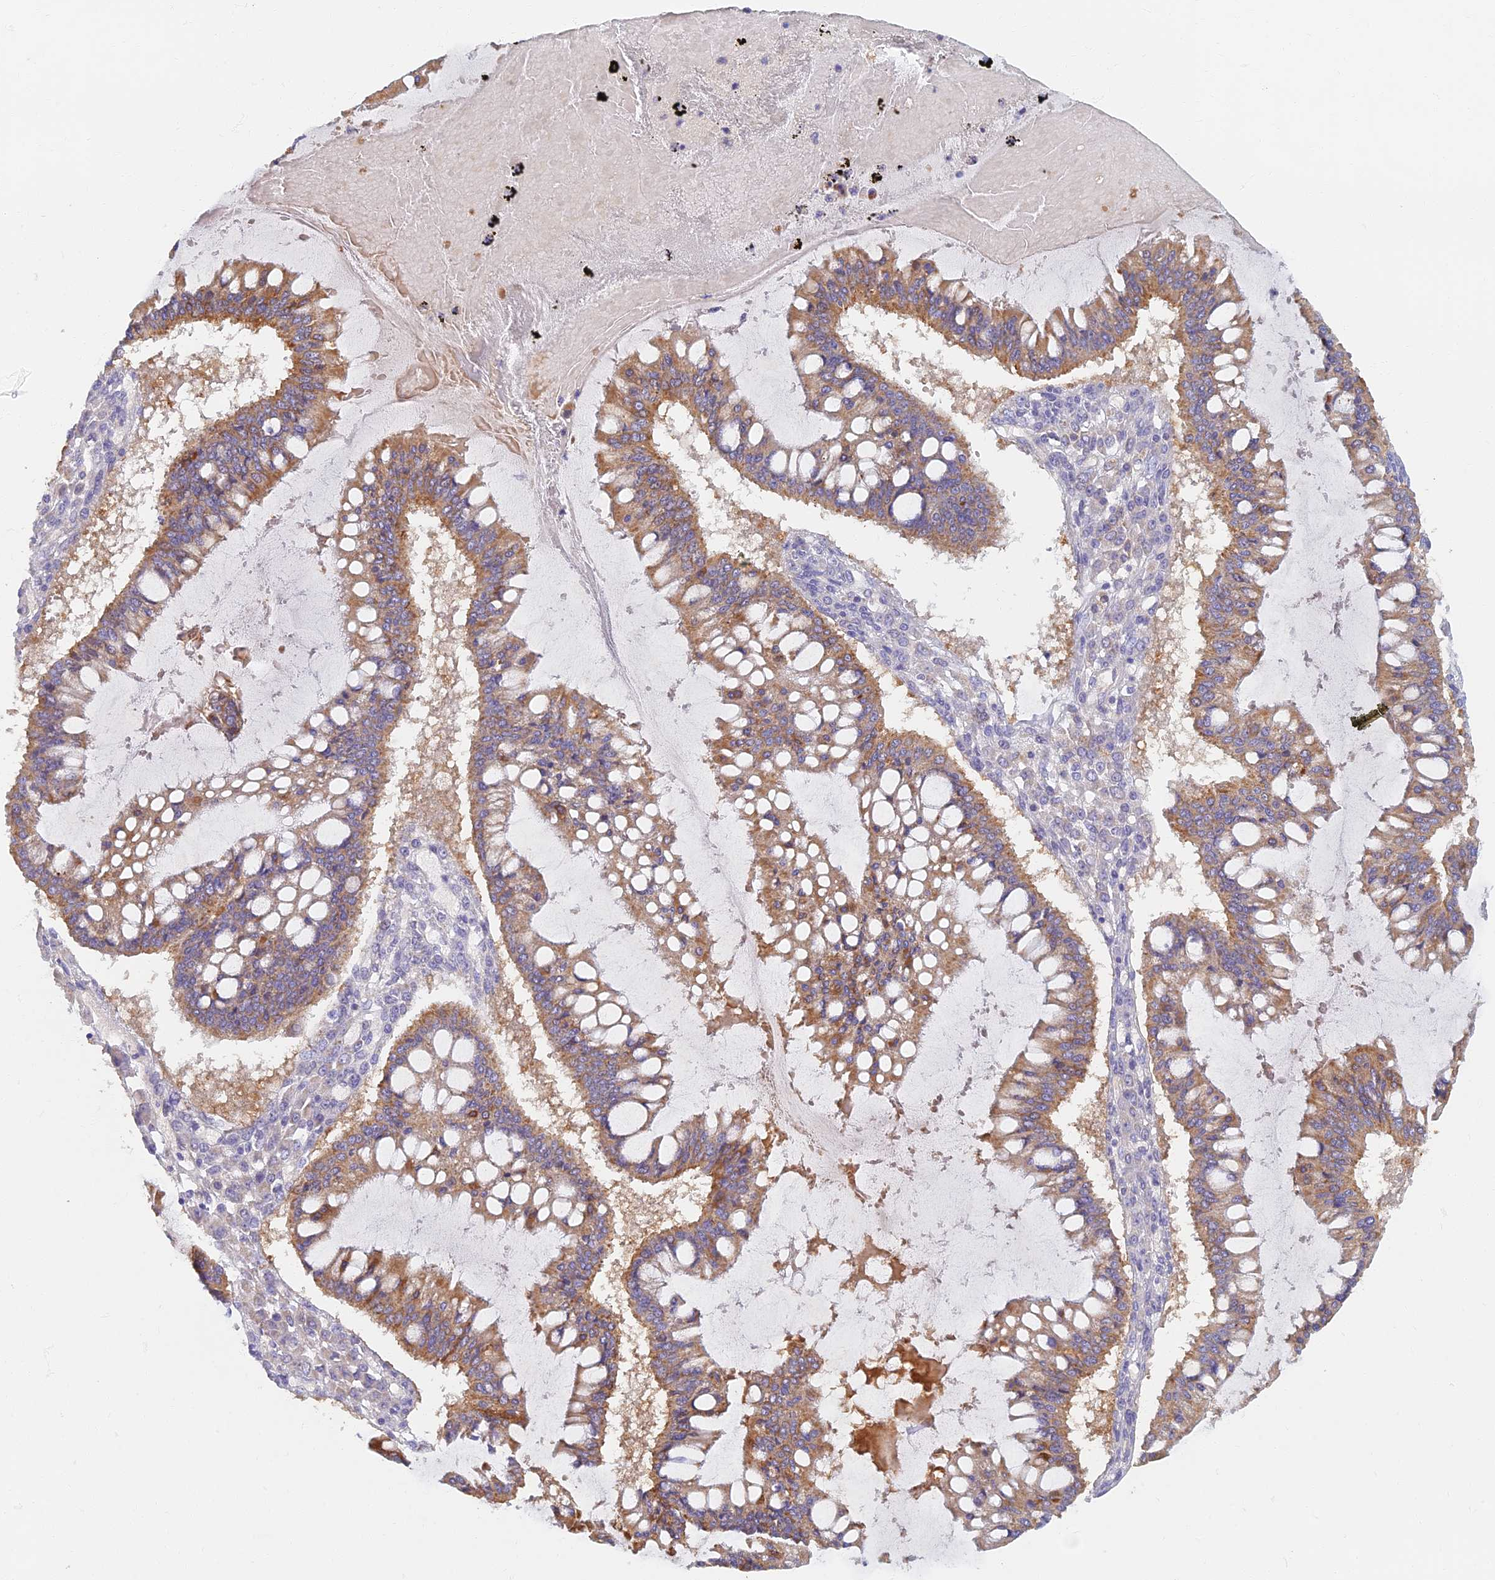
{"staining": {"intensity": "moderate", "quantity": ">75%", "location": "cytoplasmic/membranous"}, "tissue": "ovarian cancer", "cell_type": "Tumor cells", "image_type": "cancer", "snomed": [{"axis": "morphology", "description": "Cystadenocarcinoma, mucinous, NOS"}, {"axis": "topography", "description": "Ovary"}], "caption": "Moderate cytoplasmic/membranous positivity is seen in approximately >75% of tumor cells in ovarian cancer (mucinous cystadenocarcinoma).", "gene": "TMEM44", "patient": {"sex": "female", "age": 73}}